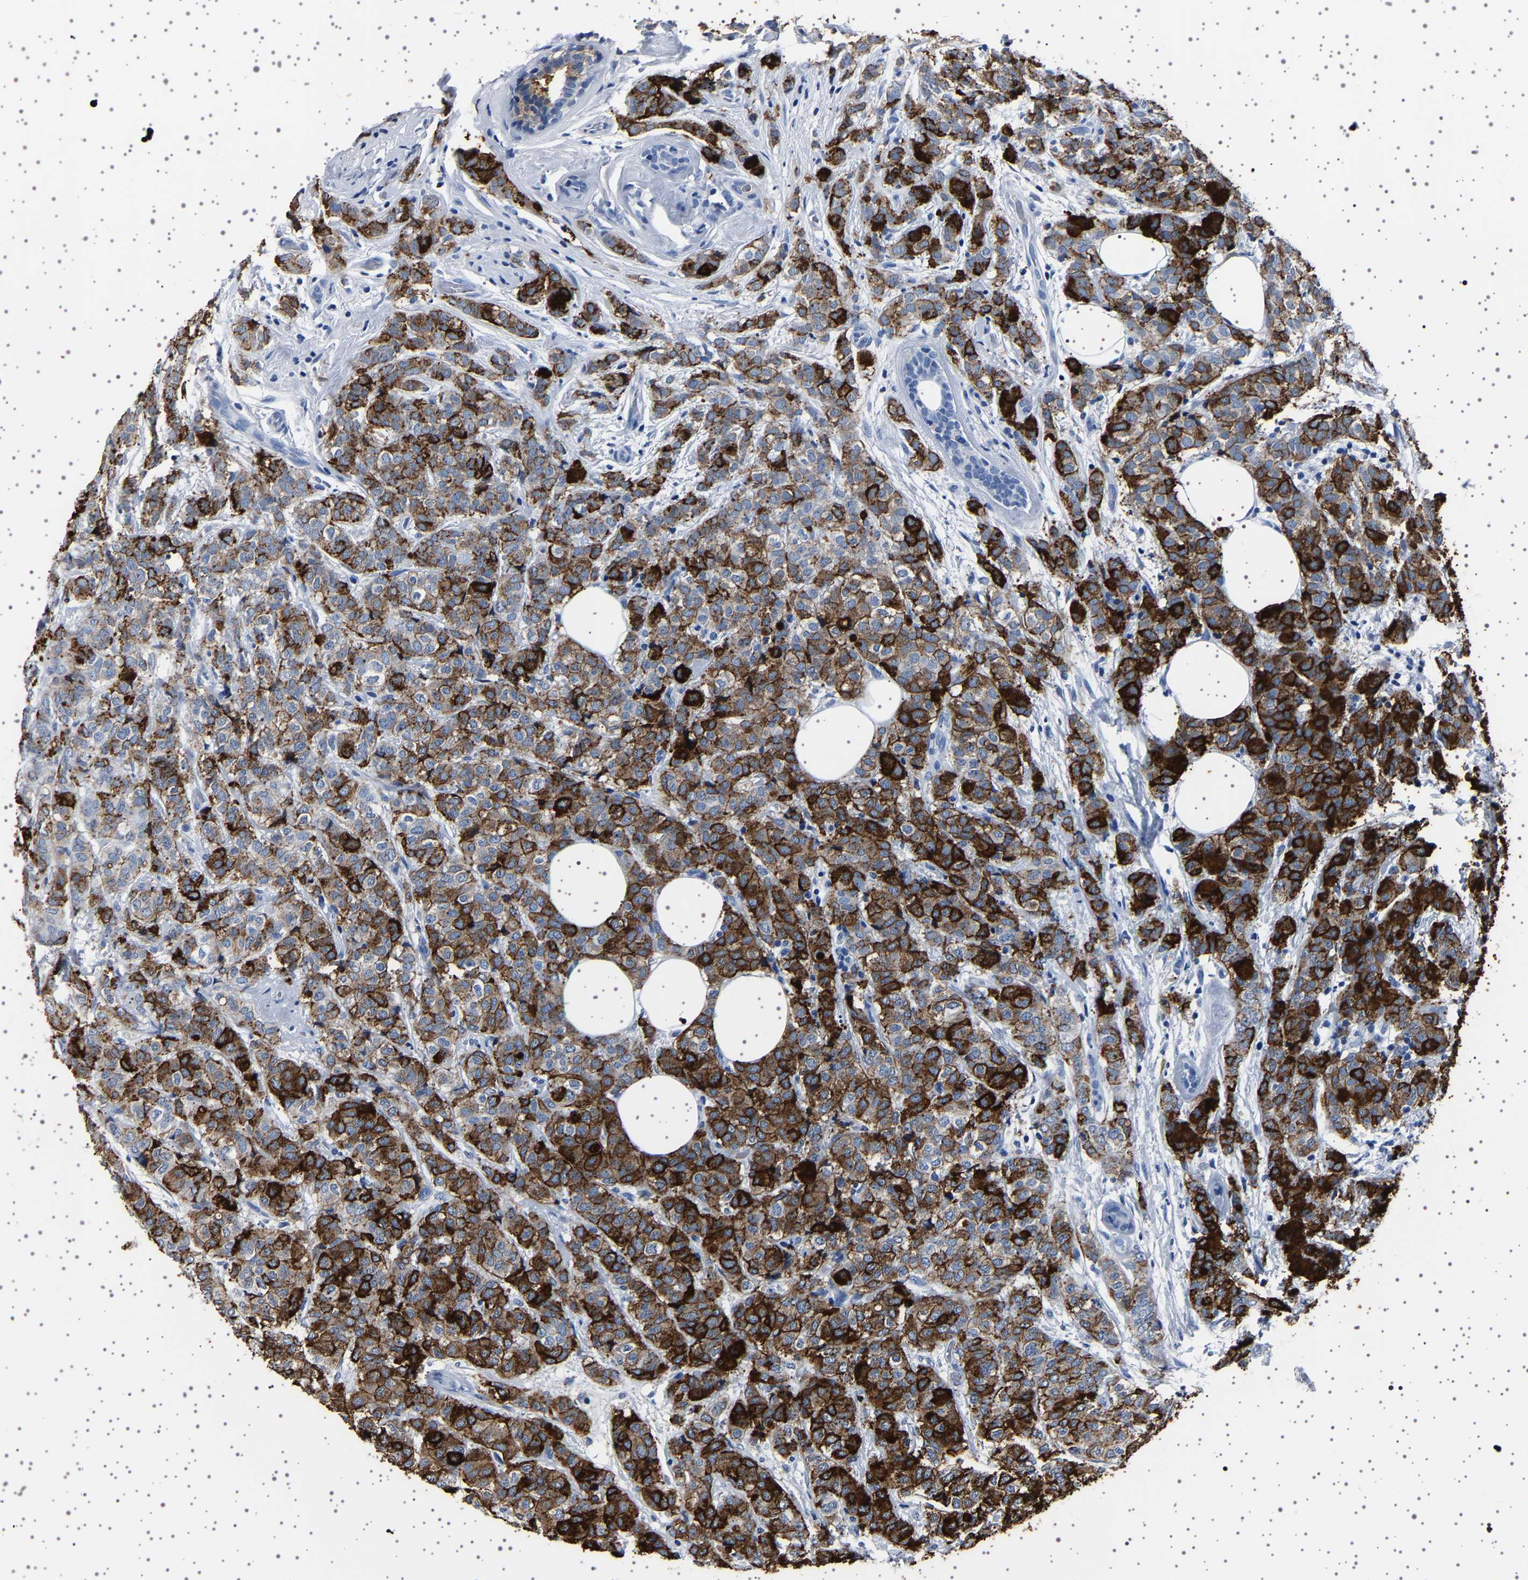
{"staining": {"intensity": "strong", "quantity": ">75%", "location": "cytoplasmic/membranous"}, "tissue": "breast cancer", "cell_type": "Tumor cells", "image_type": "cancer", "snomed": [{"axis": "morphology", "description": "Lobular carcinoma"}, {"axis": "topography", "description": "Breast"}], "caption": "Immunohistochemistry staining of breast lobular carcinoma, which displays high levels of strong cytoplasmic/membranous positivity in about >75% of tumor cells indicating strong cytoplasmic/membranous protein expression. The staining was performed using DAB (brown) for protein detection and nuclei were counterstained in hematoxylin (blue).", "gene": "TFF3", "patient": {"sex": "female", "age": 60}}